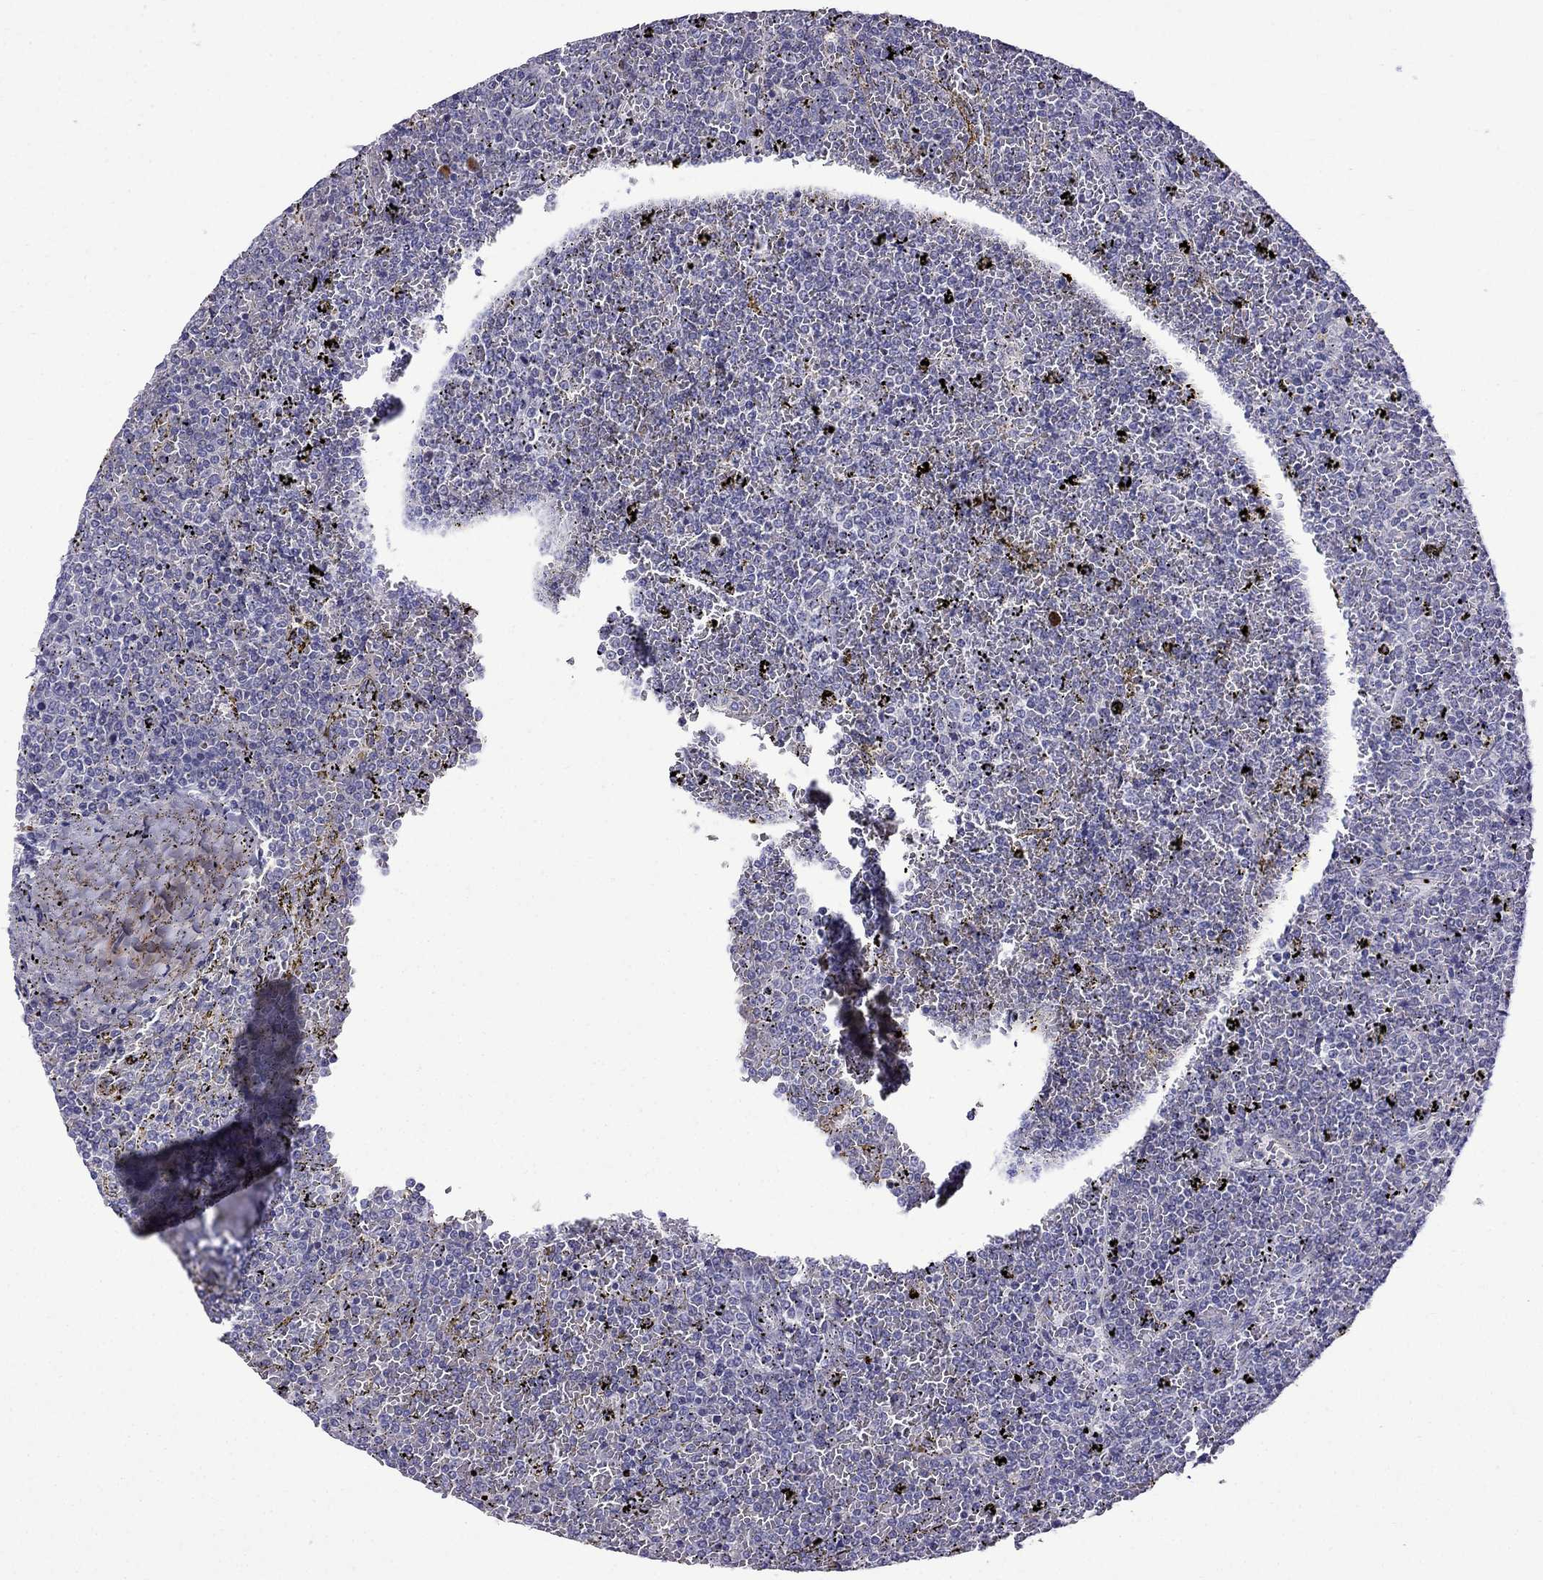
{"staining": {"intensity": "negative", "quantity": "none", "location": "none"}, "tissue": "lymphoma", "cell_type": "Tumor cells", "image_type": "cancer", "snomed": [{"axis": "morphology", "description": "Malignant lymphoma, non-Hodgkin's type, Low grade"}, {"axis": "topography", "description": "Spleen"}], "caption": "Protein analysis of lymphoma exhibits no significant expression in tumor cells.", "gene": "PATE1", "patient": {"sex": "female", "age": 77}}